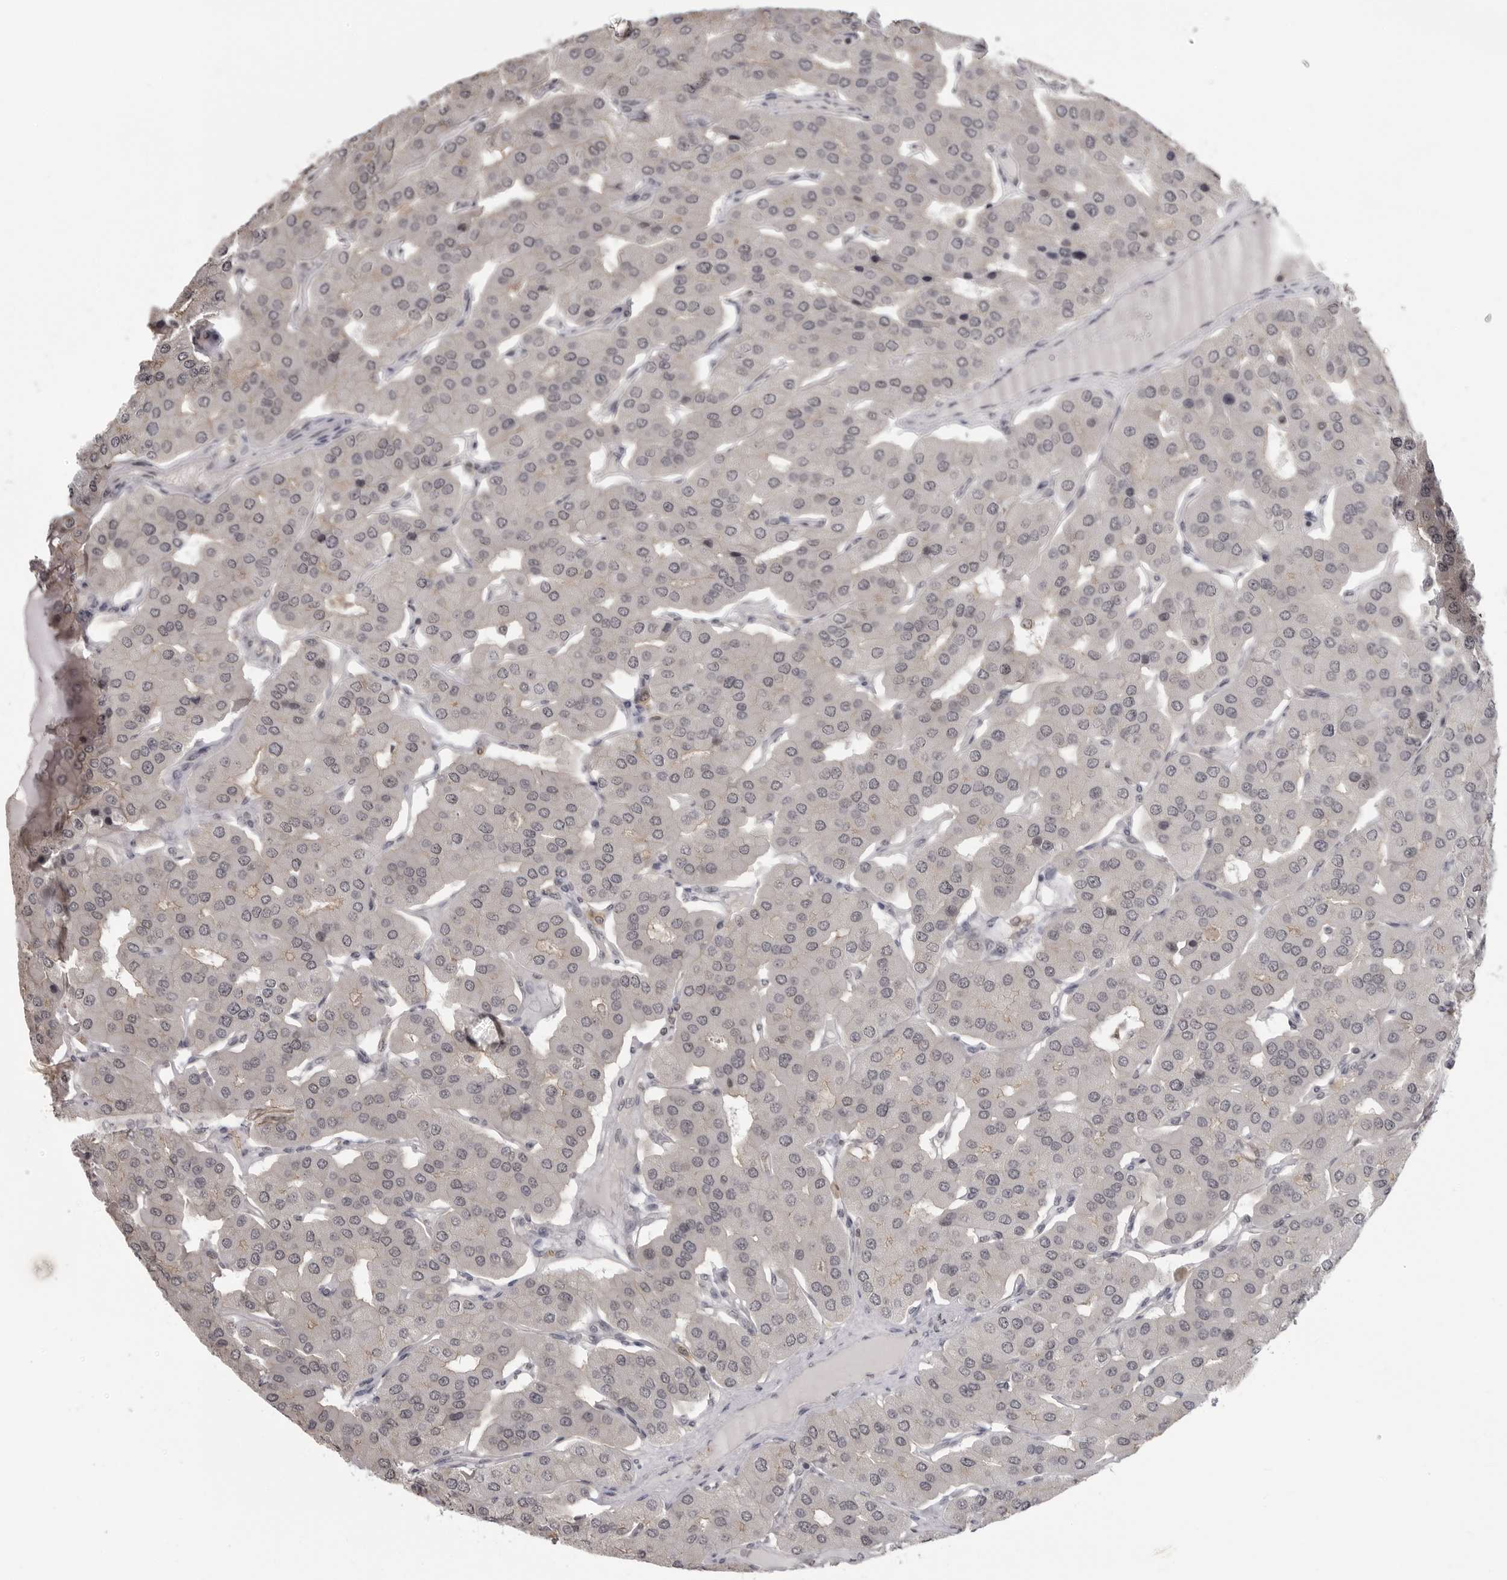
{"staining": {"intensity": "weak", "quantity": "25%-75%", "location": "cytoplasmic/membranous,nuclear"}, "tissue": "parathyroid gland", "cell_type": "Glandular cells", "image_type": "normal", "snomed": [{"axis": "morphology", "description": "Normal tissue, NOS"}, {"axis": "morphology", "description": "Adenoma, NOS"}, {"axis": "topography", "description": "Parathyroid gland"}], "caption": "Protein staining by IHC shows weak cytoplasmic/membranous,nuclear positivity in approximately 25%-75% of glandular cells in unremarkable parathyroid gland. Nuclei are stained in blue.", "gene": "PDCL3", "patient": {"sex": "female", "age": 86}}